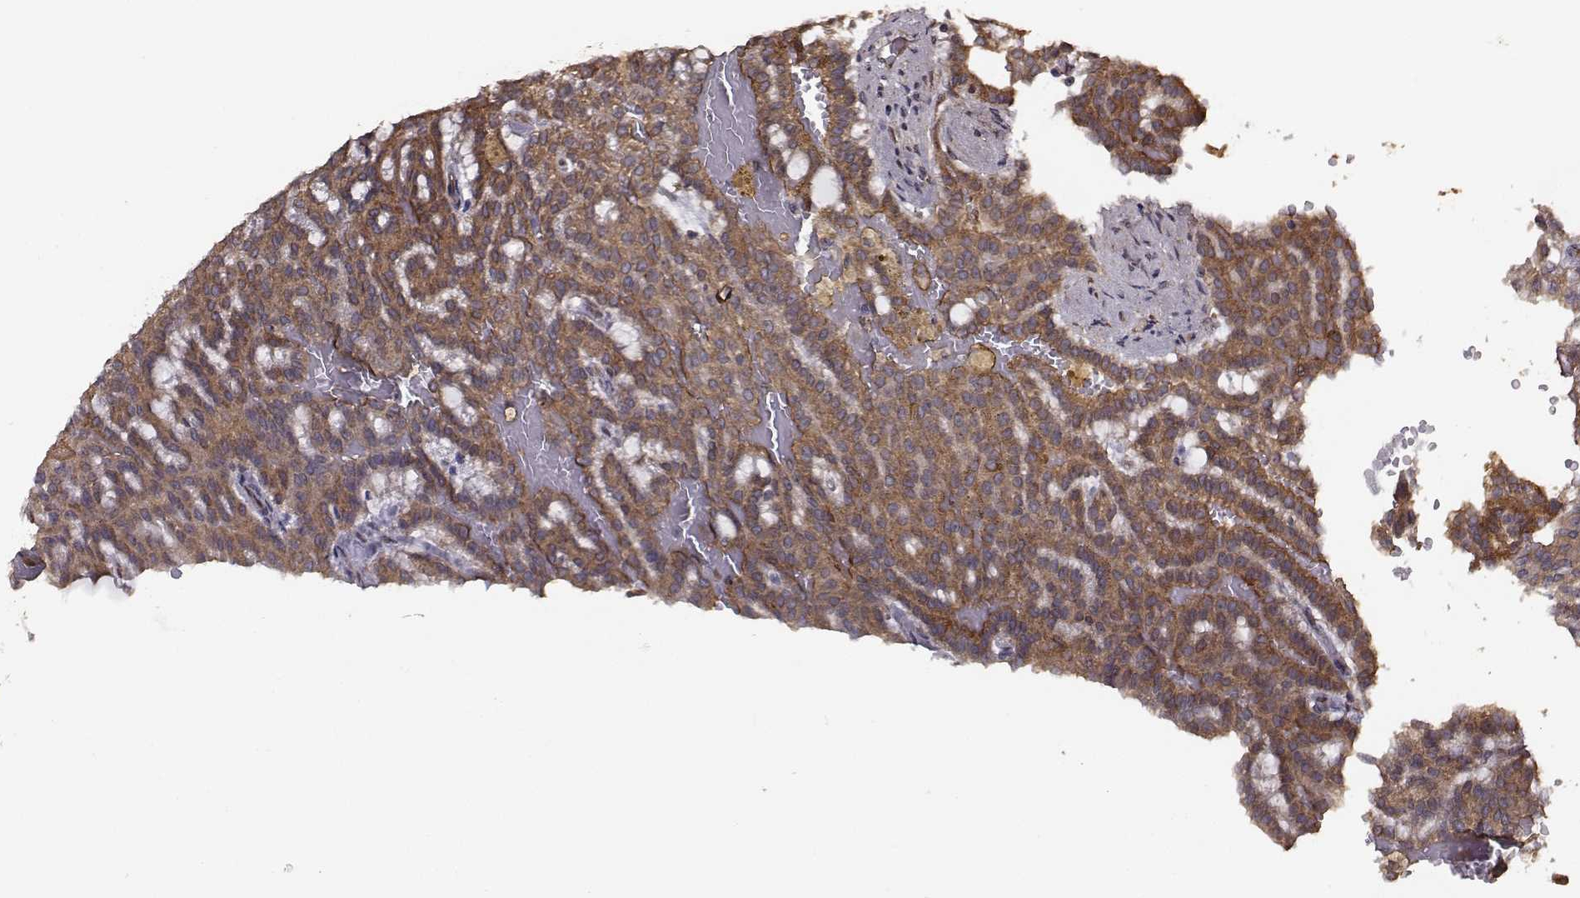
{"staining": {"intensity": "moderate", "quantity": "25%-75%", "location": "cytoplasmic/membranous"}, "tissue": "renal cancer", "cell_type": "Tumor cells", "image_type": "cancer", "snomed": [{"axis": "morphology", "description": "Adenocarcinoma, NOS"}, {"axis": "topography", "description": "Kidney"}], "caption": "Protein analysis of adenocarcinoma (renal) tissue demonstrates moderate cytoplasmic/membranous positivity in about 25%-75% of tumor cells.", "gene": "TRIP10", "patient": {"sex": "male", "age": 63}}